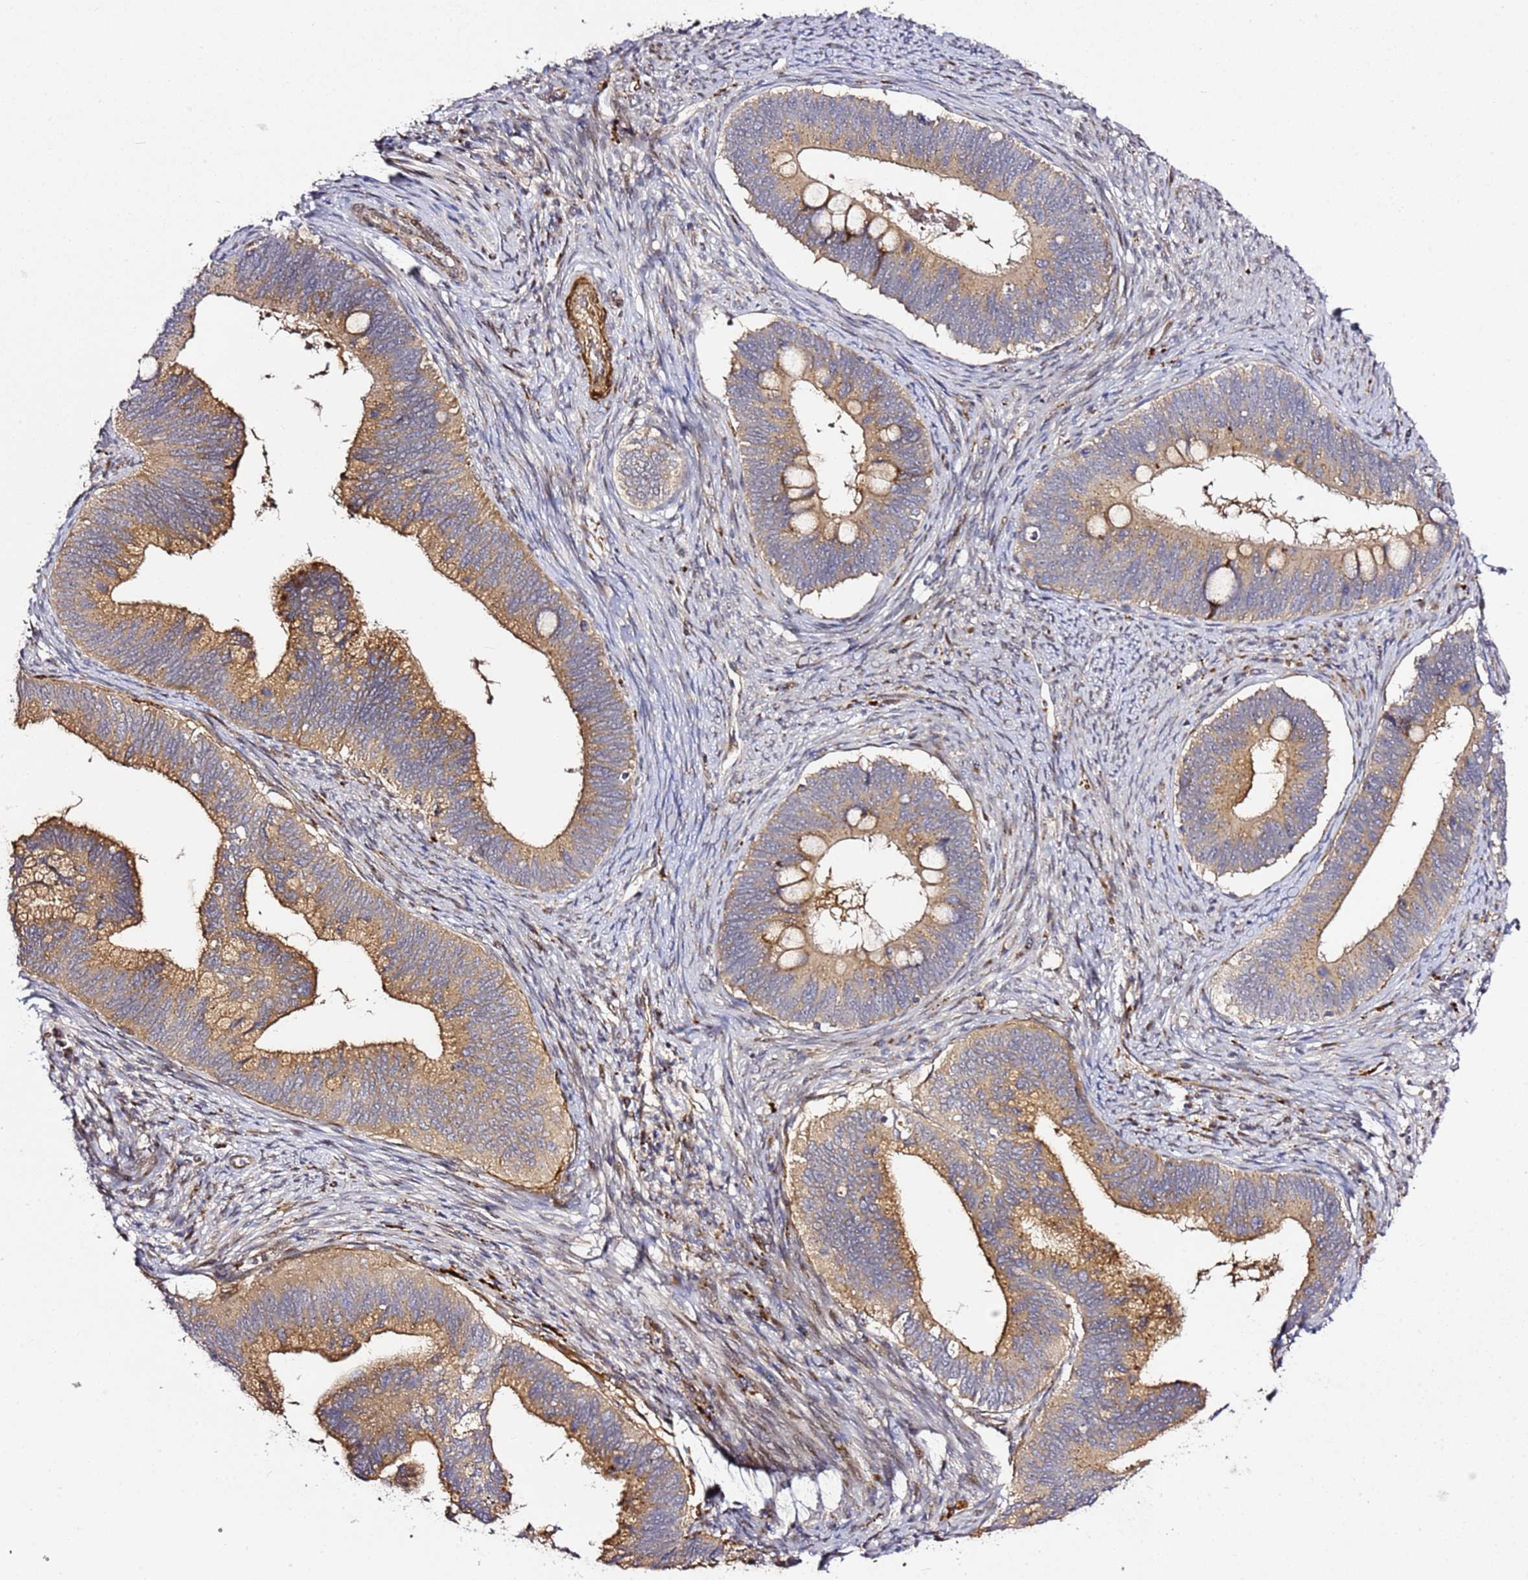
{"staining": {"intensity": "moderate", "quantity": ">75%", "location": "cytoplasmic/membranous"}, "tissue": "cervical cancer", "cell_type": "Tumor cells", "image_type": "cancer", "snomed": [{"axis": "morphology", "description": "Adenocarcinoma, NOS"}, {"axis": "topography", "description": "Cervix"}], "caption": "Adenocarcinoma (cervical) stained with a protein marker demonstrates moderate staining in tumor cells.", "gene": "PVRIG", "patient": {"sex": "female", "age": 42}}